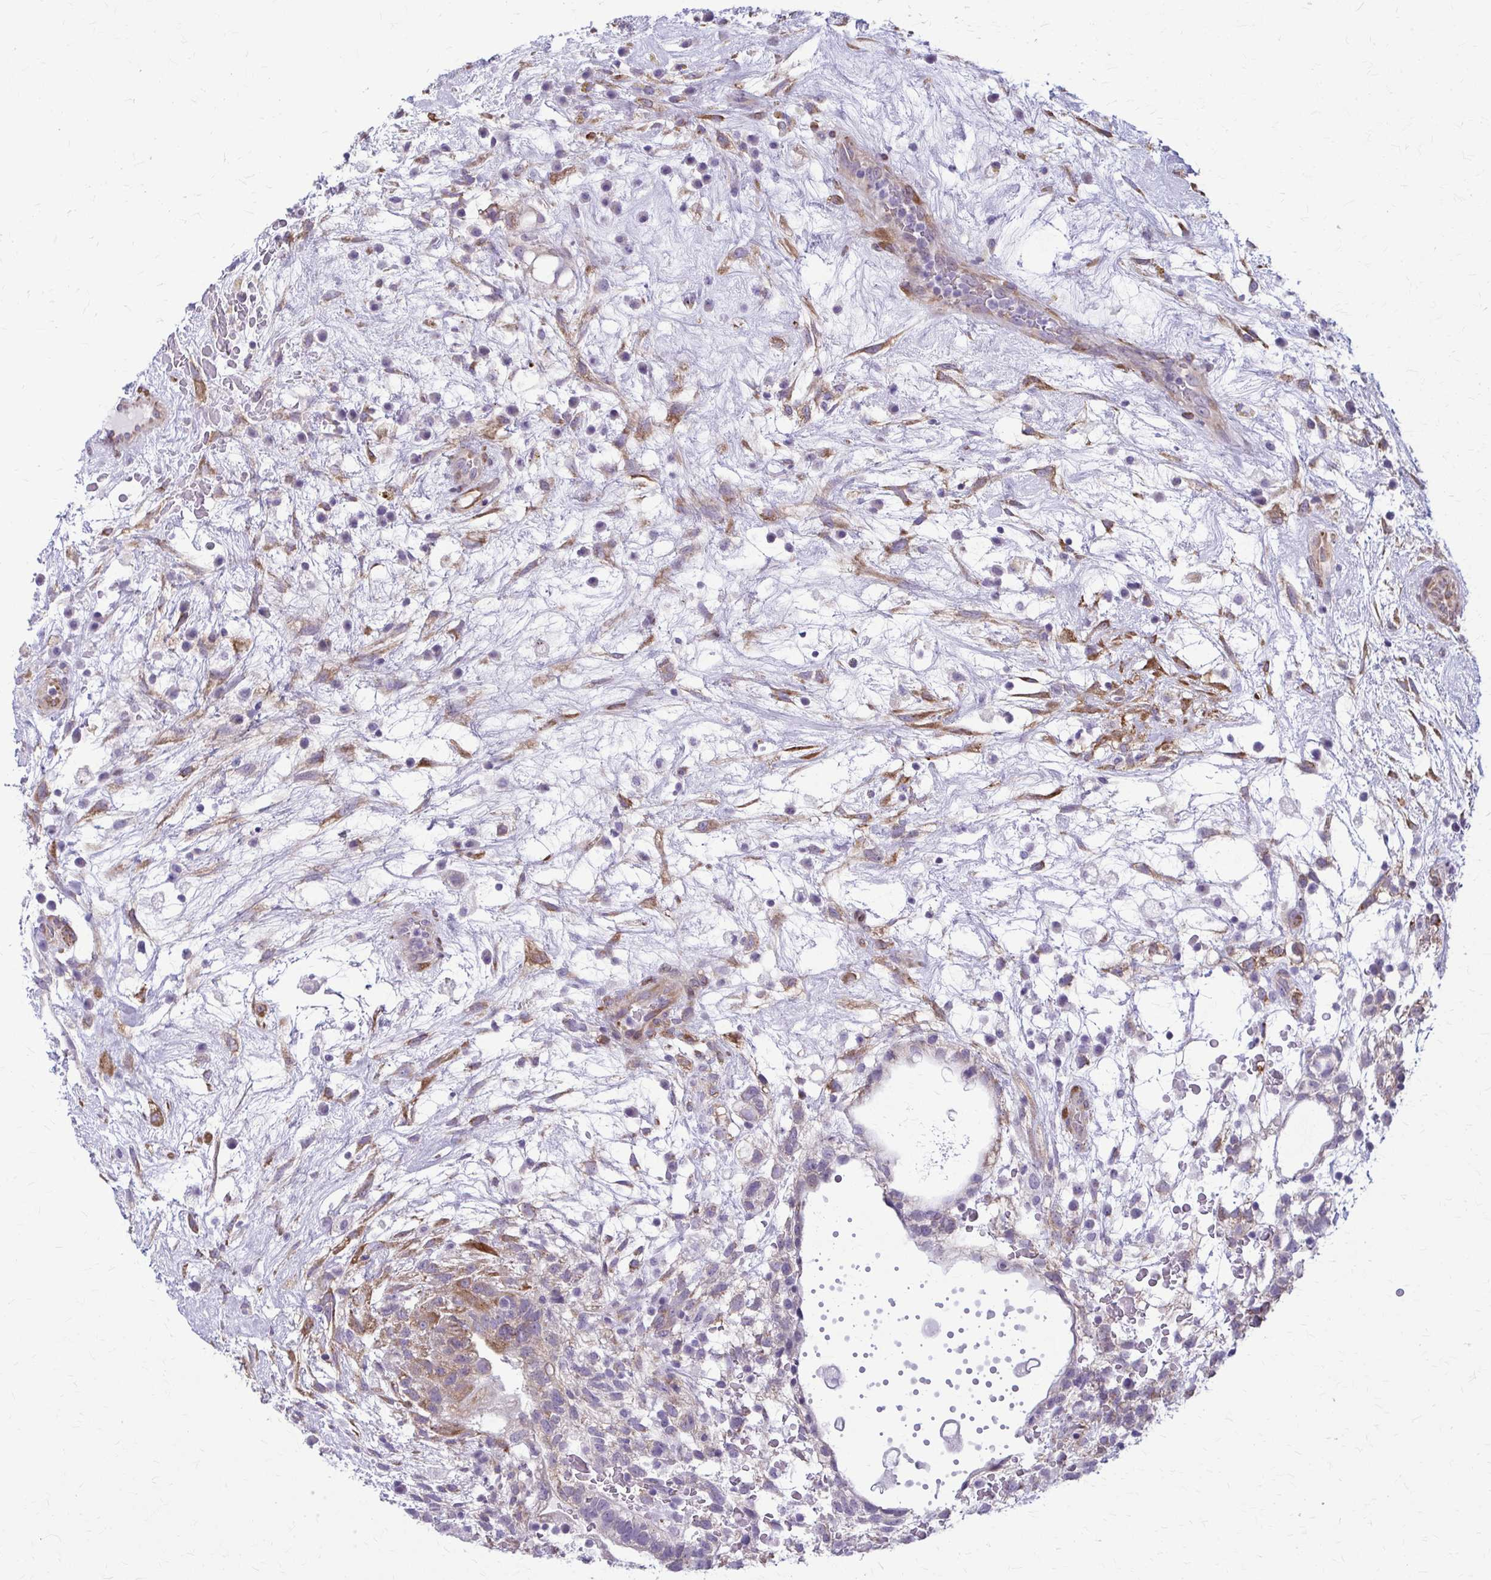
{"staining": {"intensity": "moderate", "quantity": "<25%", "location": "cytoplasmic/membranous"}, "tissue": "testis cancer", "cell_type": "Tumor cells", "image_type": "cancer", "snomed": [{"axis": "morphology", "description": "Normal tissue, NOS"}, {"axis": "morphology", "description": "Carcinoma, Embryonal, NOS"}, {"axis": "topography", "description": "Testis"}], "caption": "A low amount of moderate cytoplasmic/membranous staining is appreciated in approximately <25% of tumor cells in testis cancer (embryonal carcinoma) tissue.", "gene": "DEPP1", "patient": {"sex": "male", "age": 32}}